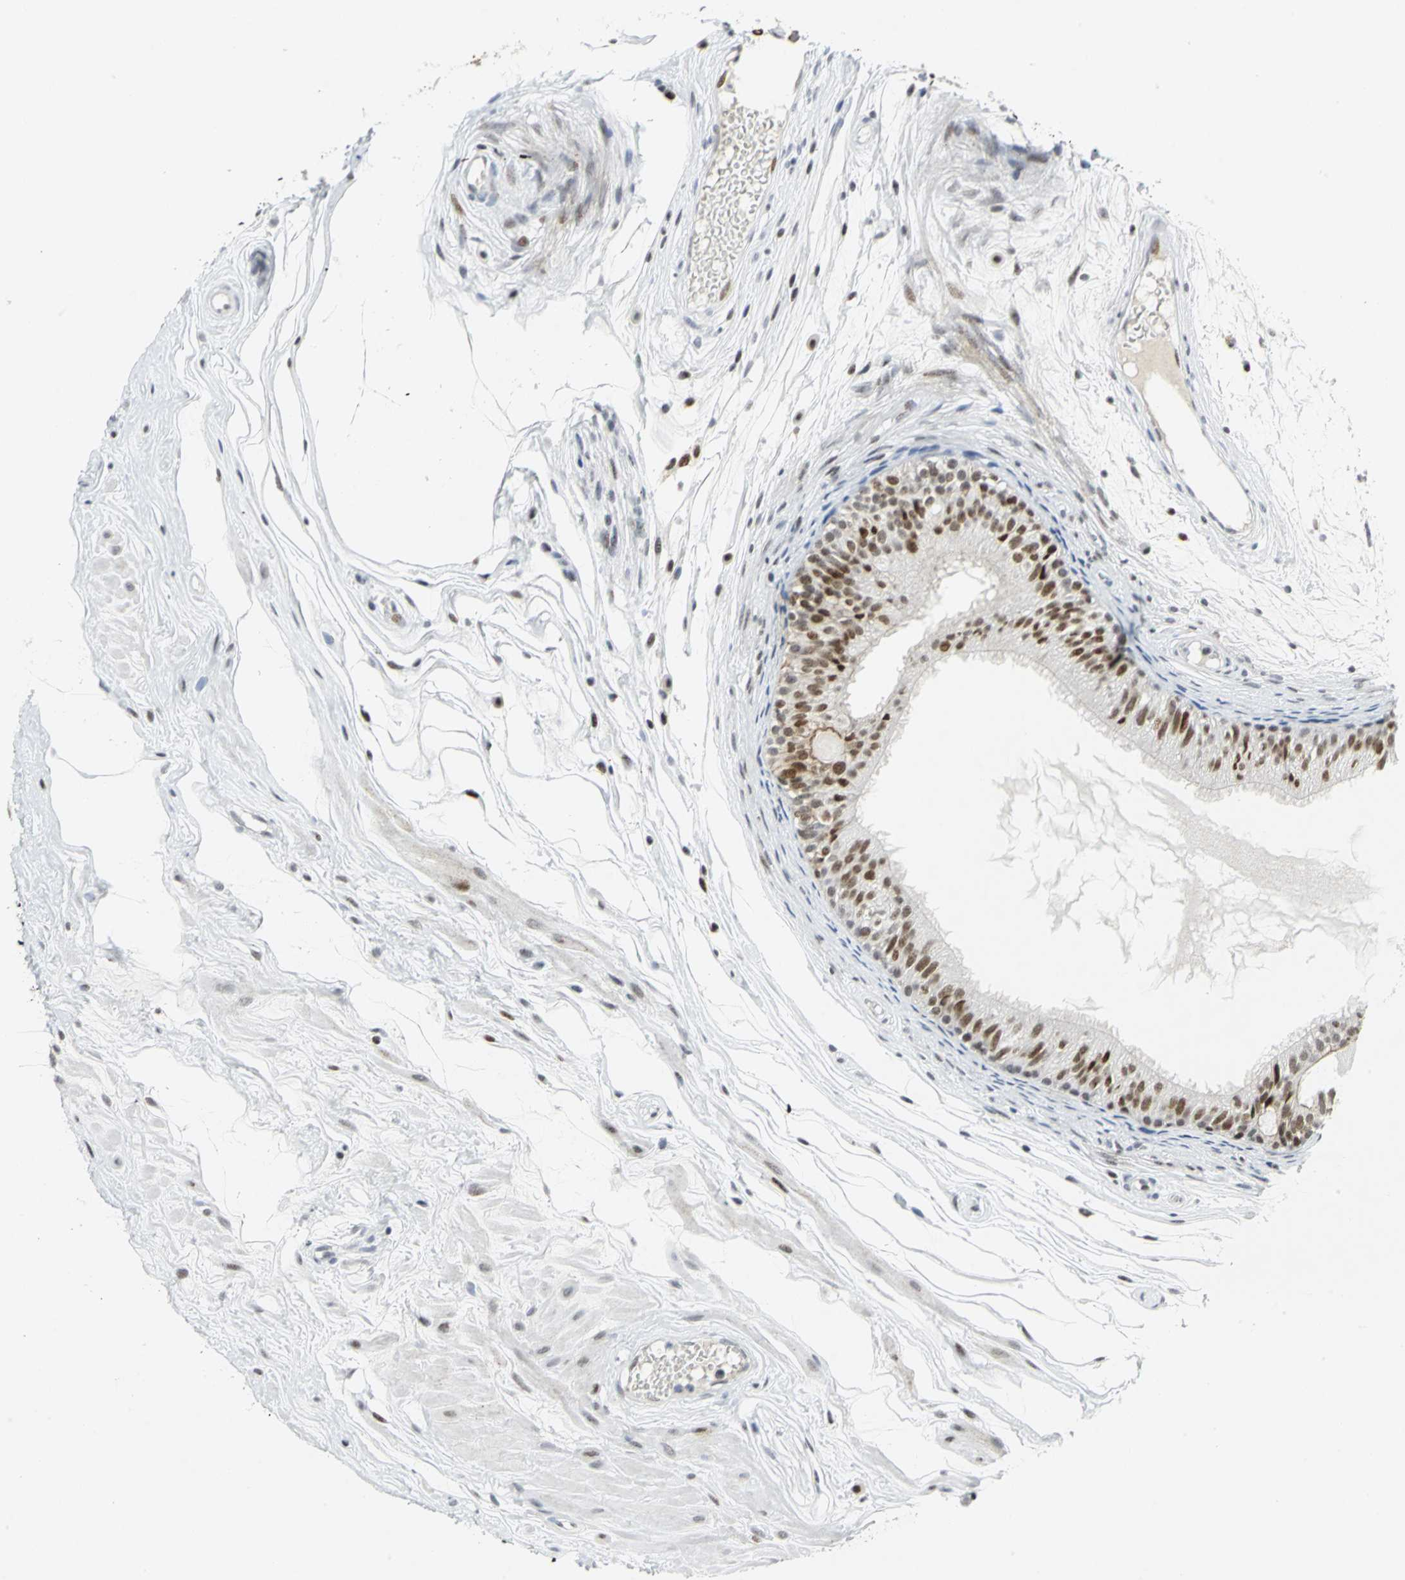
{"staining": {"intensity": "moderate", "quantity": ">75%", "location": "cytoplasmic/membranous,nuclear"}, "tissue": "epididymis", "cell_type": "Glandular cells", "image_type": "normal", "snomed": [{"axis": "morphology", "description": "Normal tissue, NOS"}, {"axis": "morphology", "description": "Atrophy, NOS"}, {"axis": "topography", "description": "Testis"}, {"axis": "topography", "description": "Epididymis"}], "caption": "Brown immunohistochemical staining in unremarkable epididymis displays moderate cytoplasmic/membranous,nuclear staining in approximately >75% of glandular cells.", "gene": "RPA1", "patient": {"sex": "male", "age": 18}}